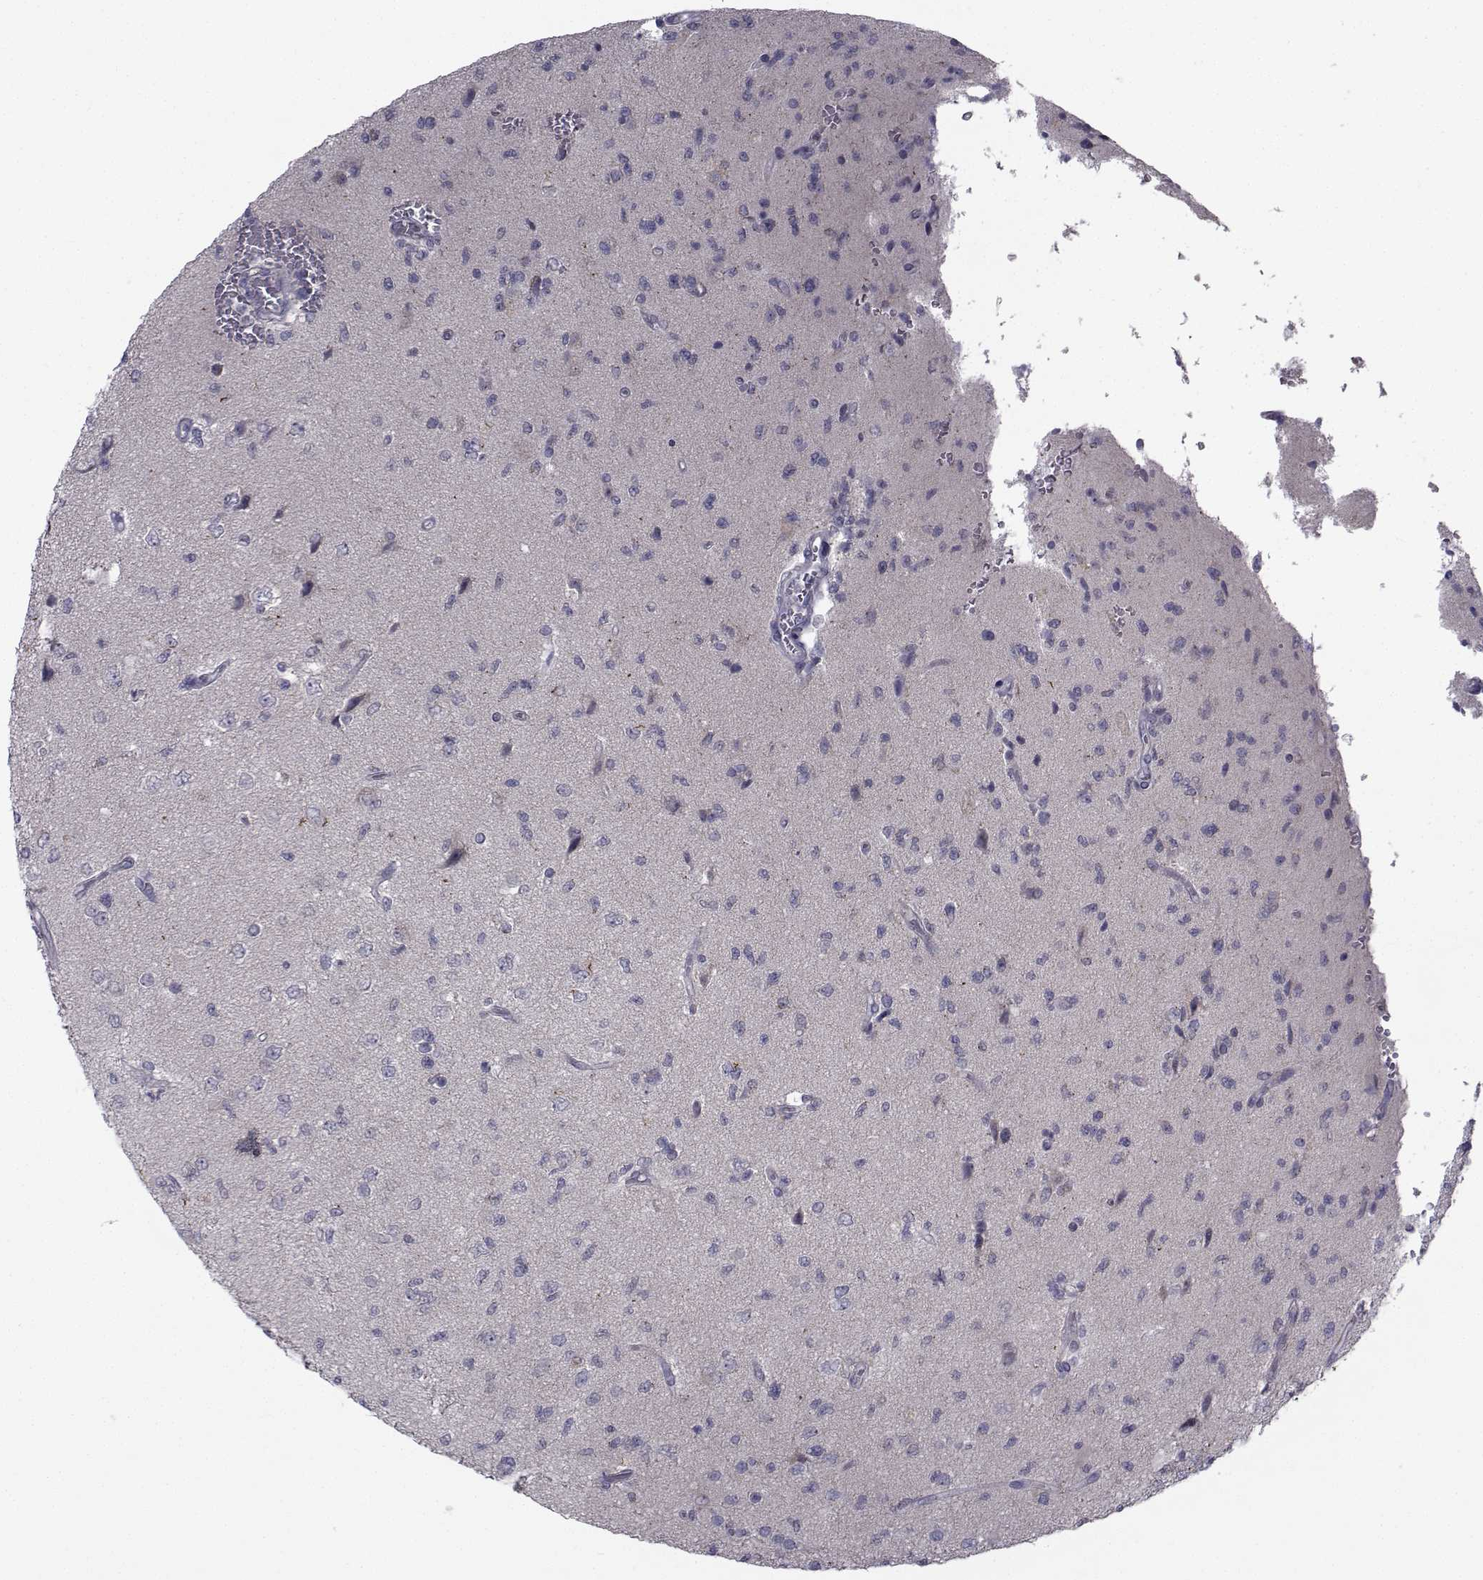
{"staining": {"intensity": "negative", "quantity": "none", "location": "none"}, "tissue": "glioma", "cell_type": "Tumor cells", "image_type": "cancer", "snomed": [{"axis": "morphology", "description": "Glioma, malignant, High grade"}, {"axis": "topography", "description": "Brain"}], "caption": "Immunohistochemistry (IHC) histopathology image of neoplastic tissue: high-grade glioma (malignant) stained with DAB (3,3'-diaminobenzidine) reveals no significant protein staining in tumor cells. Nuclei are stained in blue.", "gene": "ANGPT1", "patient": {"sex": "male", "age": 56}}